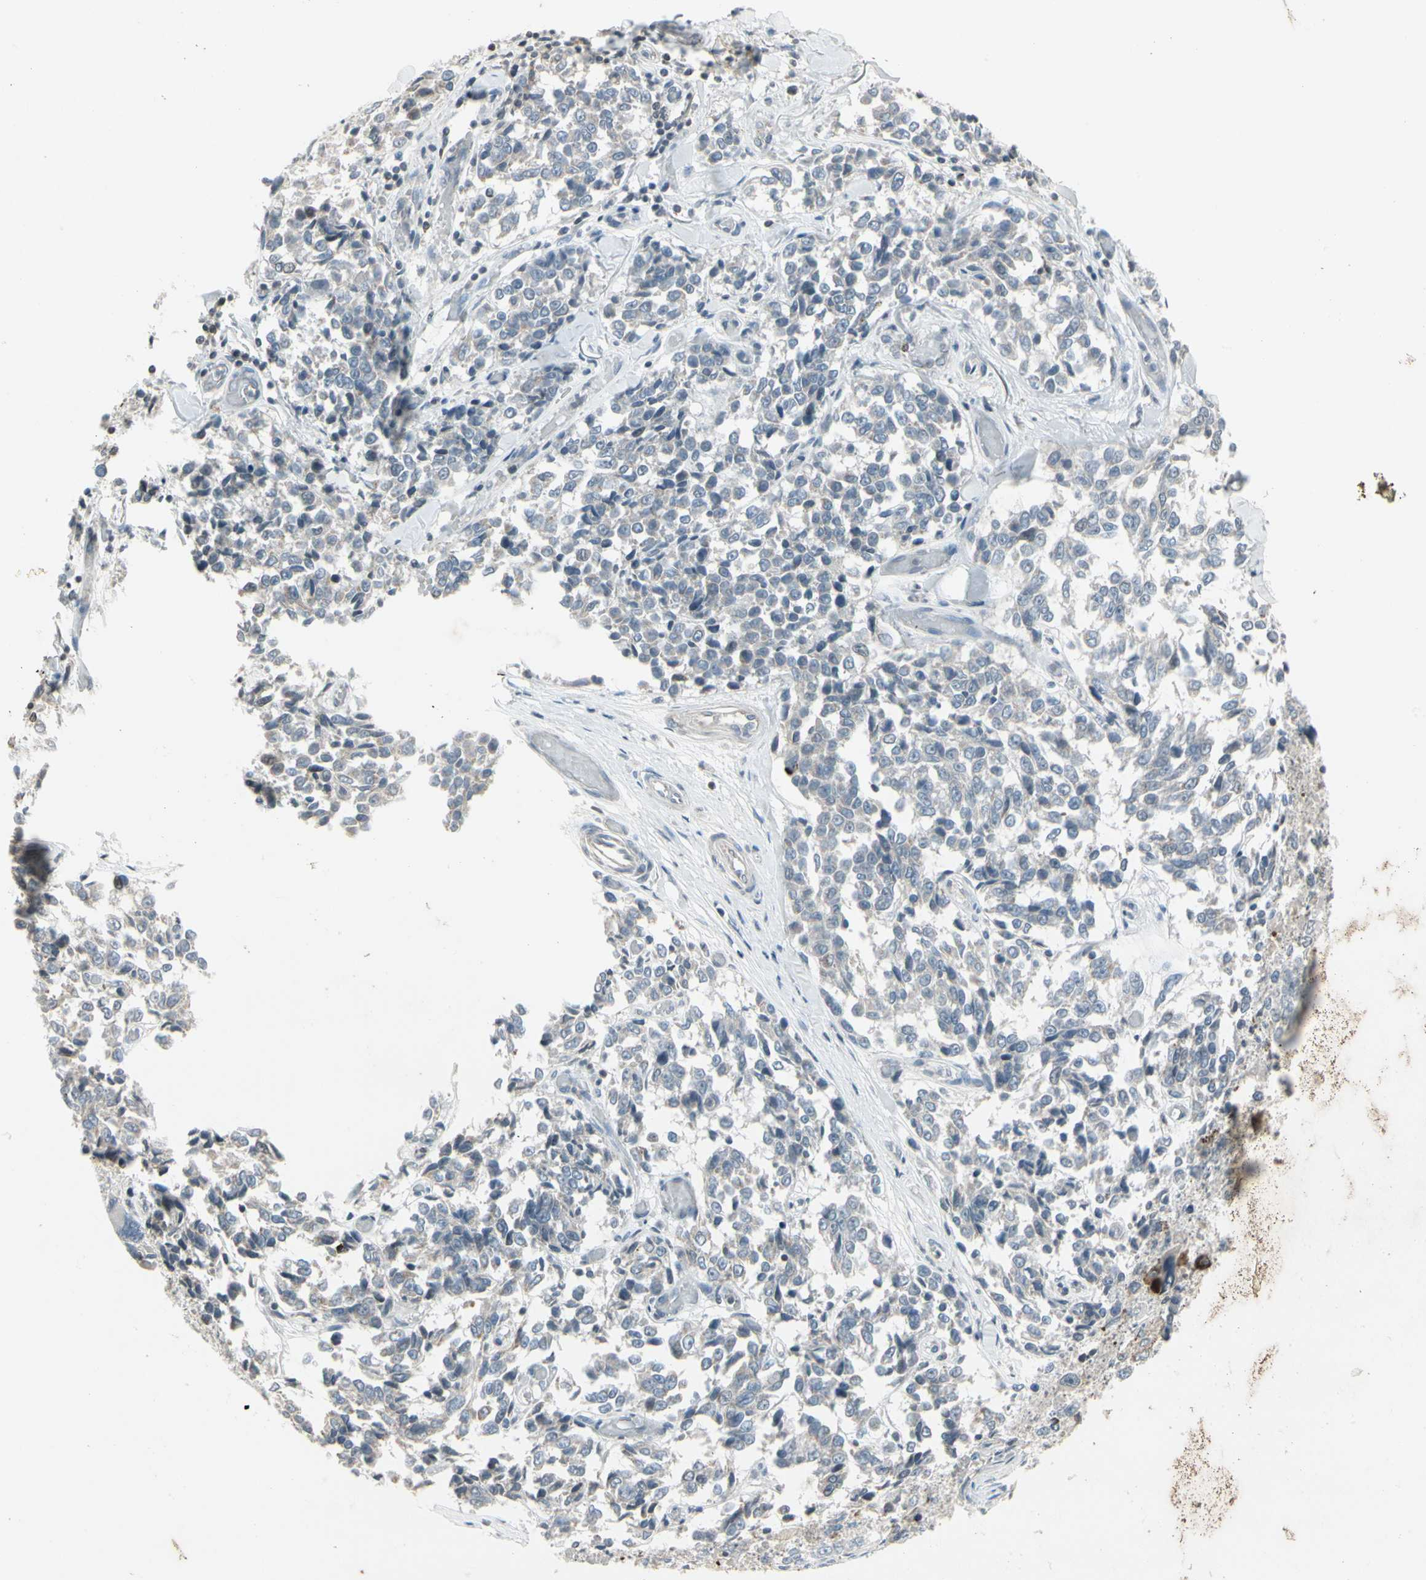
{"staining": {"intensity": "negative", "quantity": "none", "location": "none"}, "tissue": "melanoma", "cell_type": "Tumor cells", "image_type": "cancer", "snomed": [{"axis": "morphology", "description": "Malignant melanoma, NOS"}, {"axis": "topography", "description": "Skin"}], "caption": "Immunohistochemical staining of melanoma displays no significant expression in tumor cells. (Stains: DAB (3,3'-diaminobenzidine) IHC with hematoxylin counter stain, Microscopy: brightfield microscopy at high magnification).", "gene": "ARG2", "patient": {"sex": "female", "age": 64}}